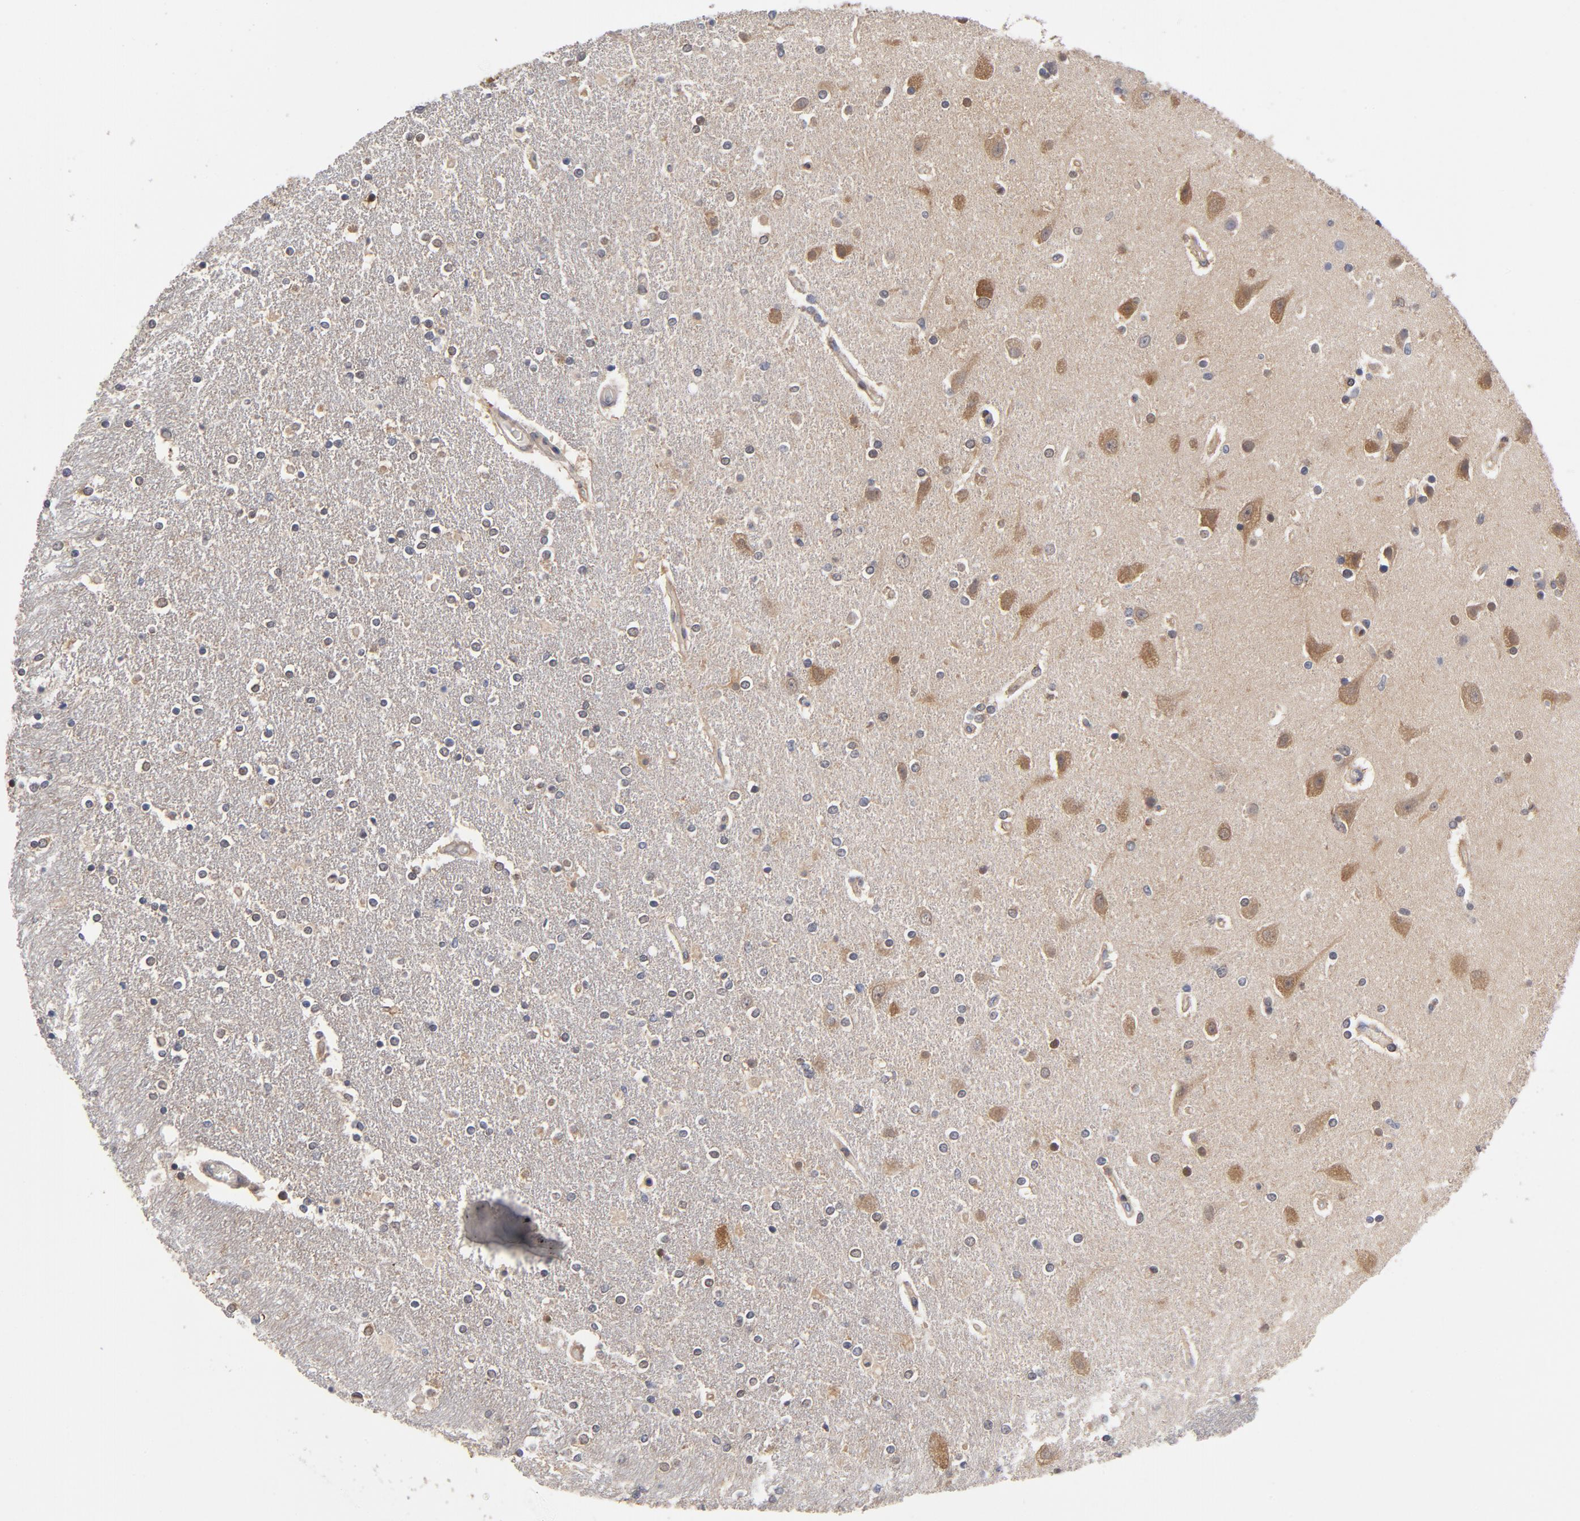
{"staining": {"intensity": "negative", "quantity": "none", "location": "none"}, "tissue": "caudate", "cell_type": "Glial cells", "image_type": "normal", "snomed": [{"axis": "morphology", "description": "Normal tissue, NOS"}, {"axis": "topography", "description": "Lateral ventricle wall"}], "caption": "Immunohistochemistry micrograph of normal human caudate stained for a protein (brown), which shows no expression in glial cells. Brightfield microscopy of immunohistochemistry stained with DAB (brown) and hematoxylin (blue), captured at high magnification.", "gene": "ASMTL", "patient": {"sex": "female", "age": 54}}